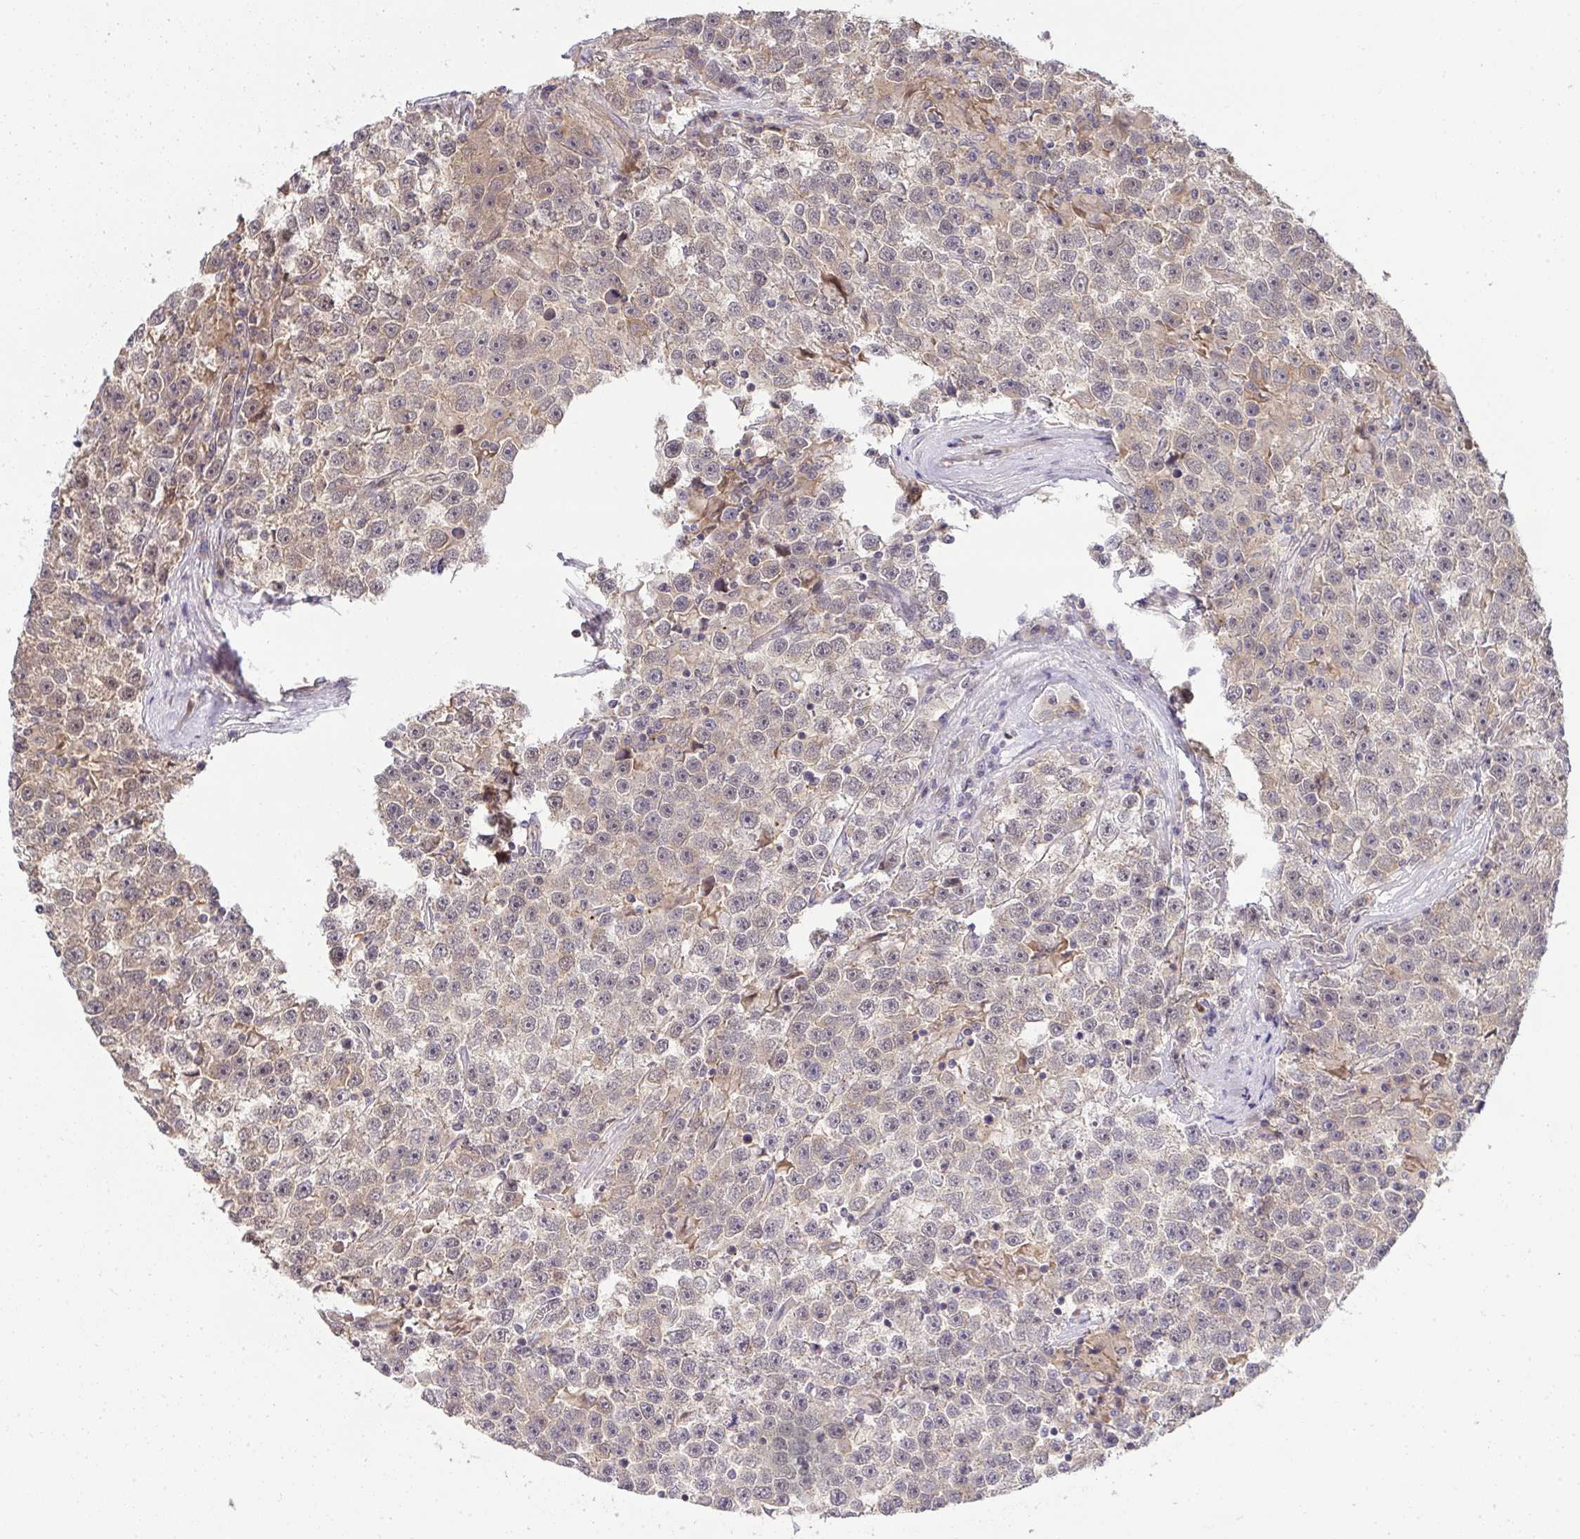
{"staining": {"intensity": "weak", "quantity": "<25%", "location": "cytoplasmic/membranous"}, "tissue": "testis cancer", "cell_type": "Tumor cells", "image_type": "cancer", "snomed": [{"axis": "morphology", "description": "Seminoma, NOS"}, {"axis": "topography", "description": "Testis"}], "caption": "Immunohistochemistry photomicrograph of neoplastic tissue: testis seminoma stained with DAB reveals no significant protein staining in tumor cells.", "gene": "SLC9A6", "patient": {"sex": "male", "age": 31}}